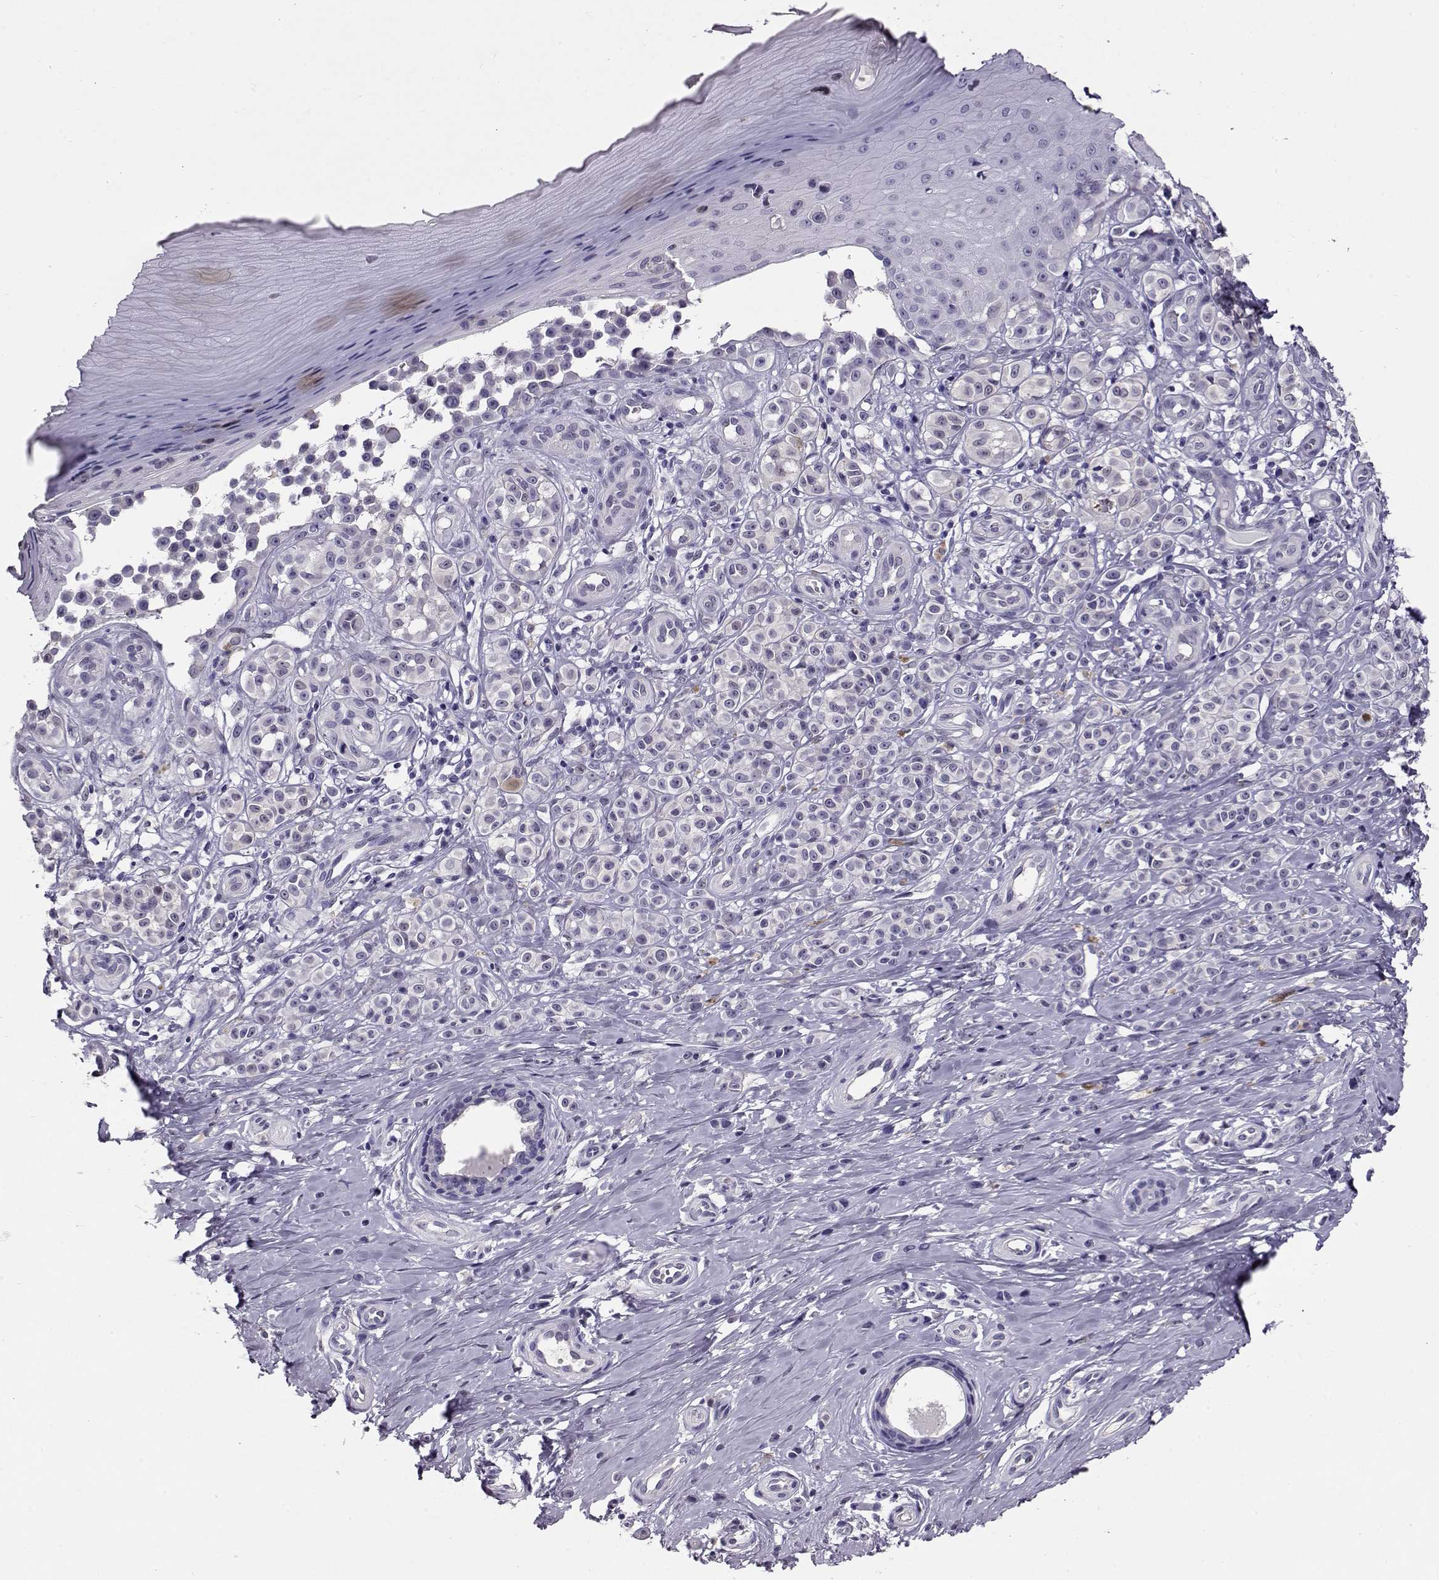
{"staining": {"intensity": "negative", "quantity": "none", "location": "none"}, "tissue": "melanoma", "cell_type": "Tumor cells", "image_type": "cancer", "snomed": [{"axis": "morphology", "description": "Malignant melanoma, NOS"}, {"axis": "topography", "description": "Skin"}], "caption": "DAB immunohistochemical staining of malignant melanoma displays no significant staining in tumor cells.", "gene": "CCR8", "patient": {"sex": "female", "age": 76}}